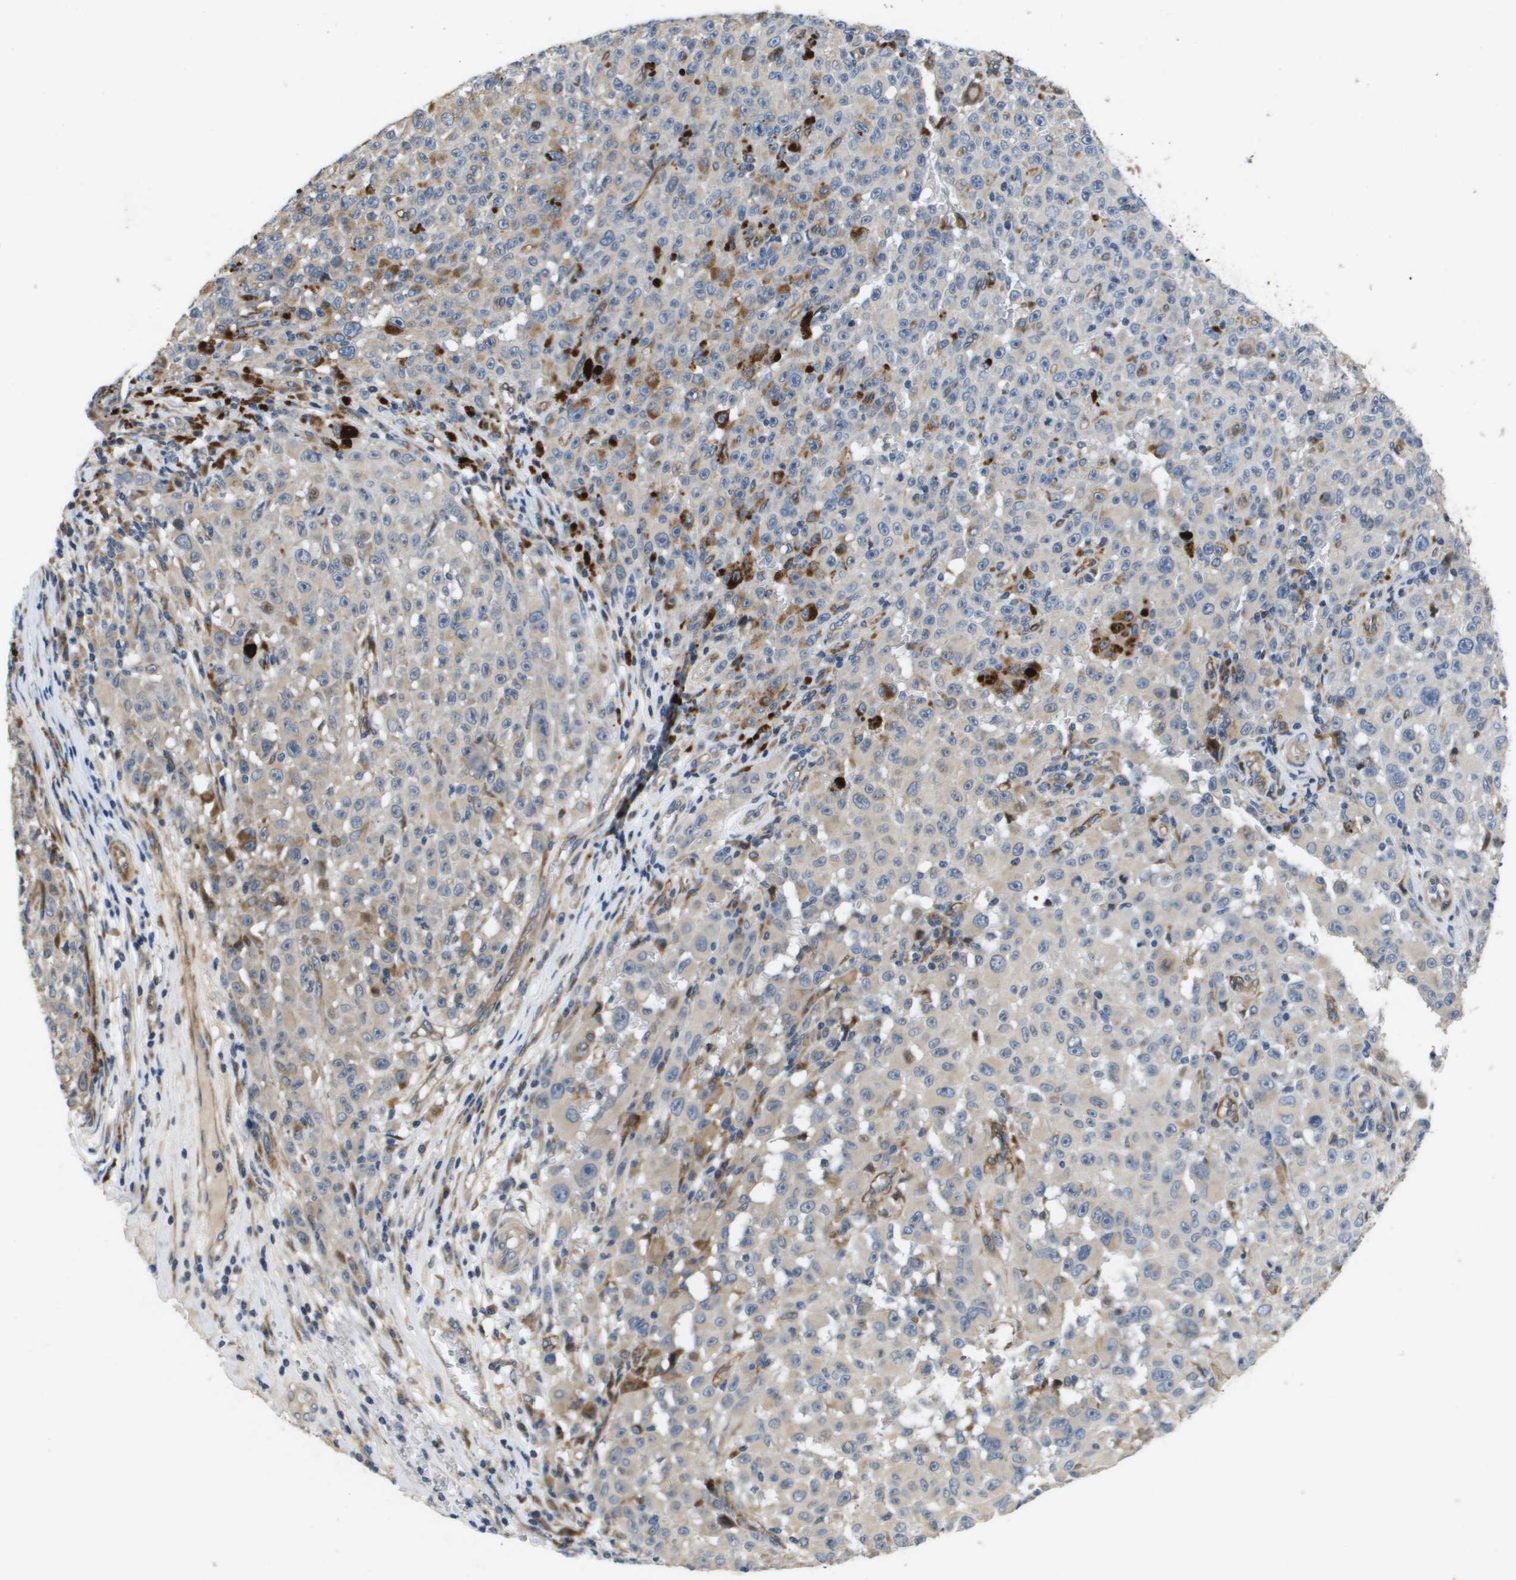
{"staining": {"intensity": "negative", "quantity": "none", "location": "none"}, "tissue": "melanoma", "cell_type": "Tumor cells", "image_type": "cancer", "snomed": [{"axis": "morphology", "description": "Malignant melanoma, NOS"}, {"axis": "topography", "description": "Skin"}], "caption": "Micrograph shows no significant protein expression in tumor cells of malignant melanoma.", "gene": "ENTPD2", "patient": {"sex": "female", "age": 82}}